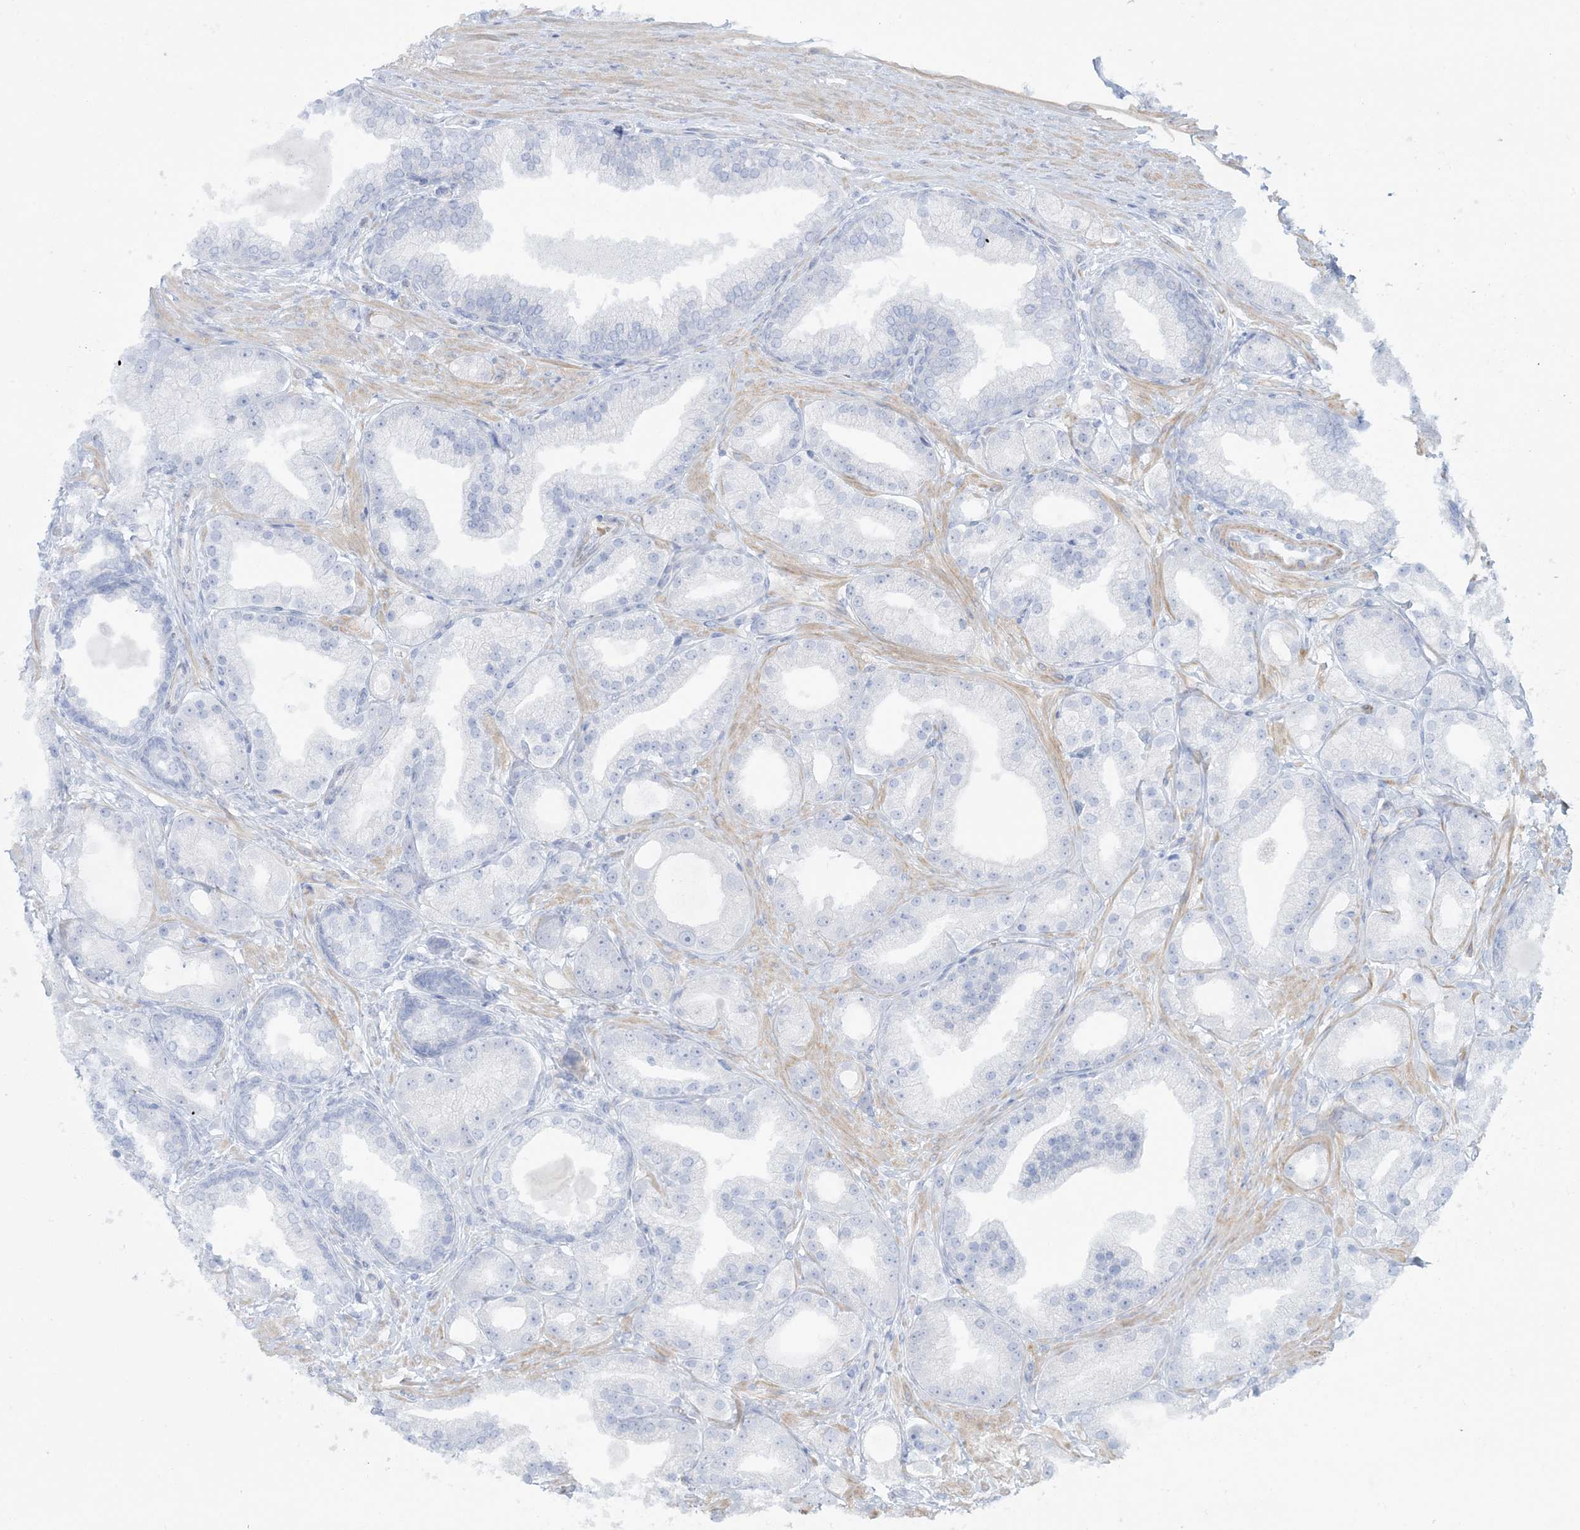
{"staining": {"intensity": "negative", "quantity": "none", "location": "none"}, "tissue": "prostate cancer", "cell_type": "Tumor cells", "image_type": "cancer", "snomed": [{"axis": "morphology", "description": "Adenocarcinoma, Low grade"}, {"axis": "topography", "description": "Prostate"}], "caption": "Micrograph shows no significant protein staining in tumor cells of prostate cancer.", "gene": "AGXT", "patient": {"sex": "male", "age": 67}}